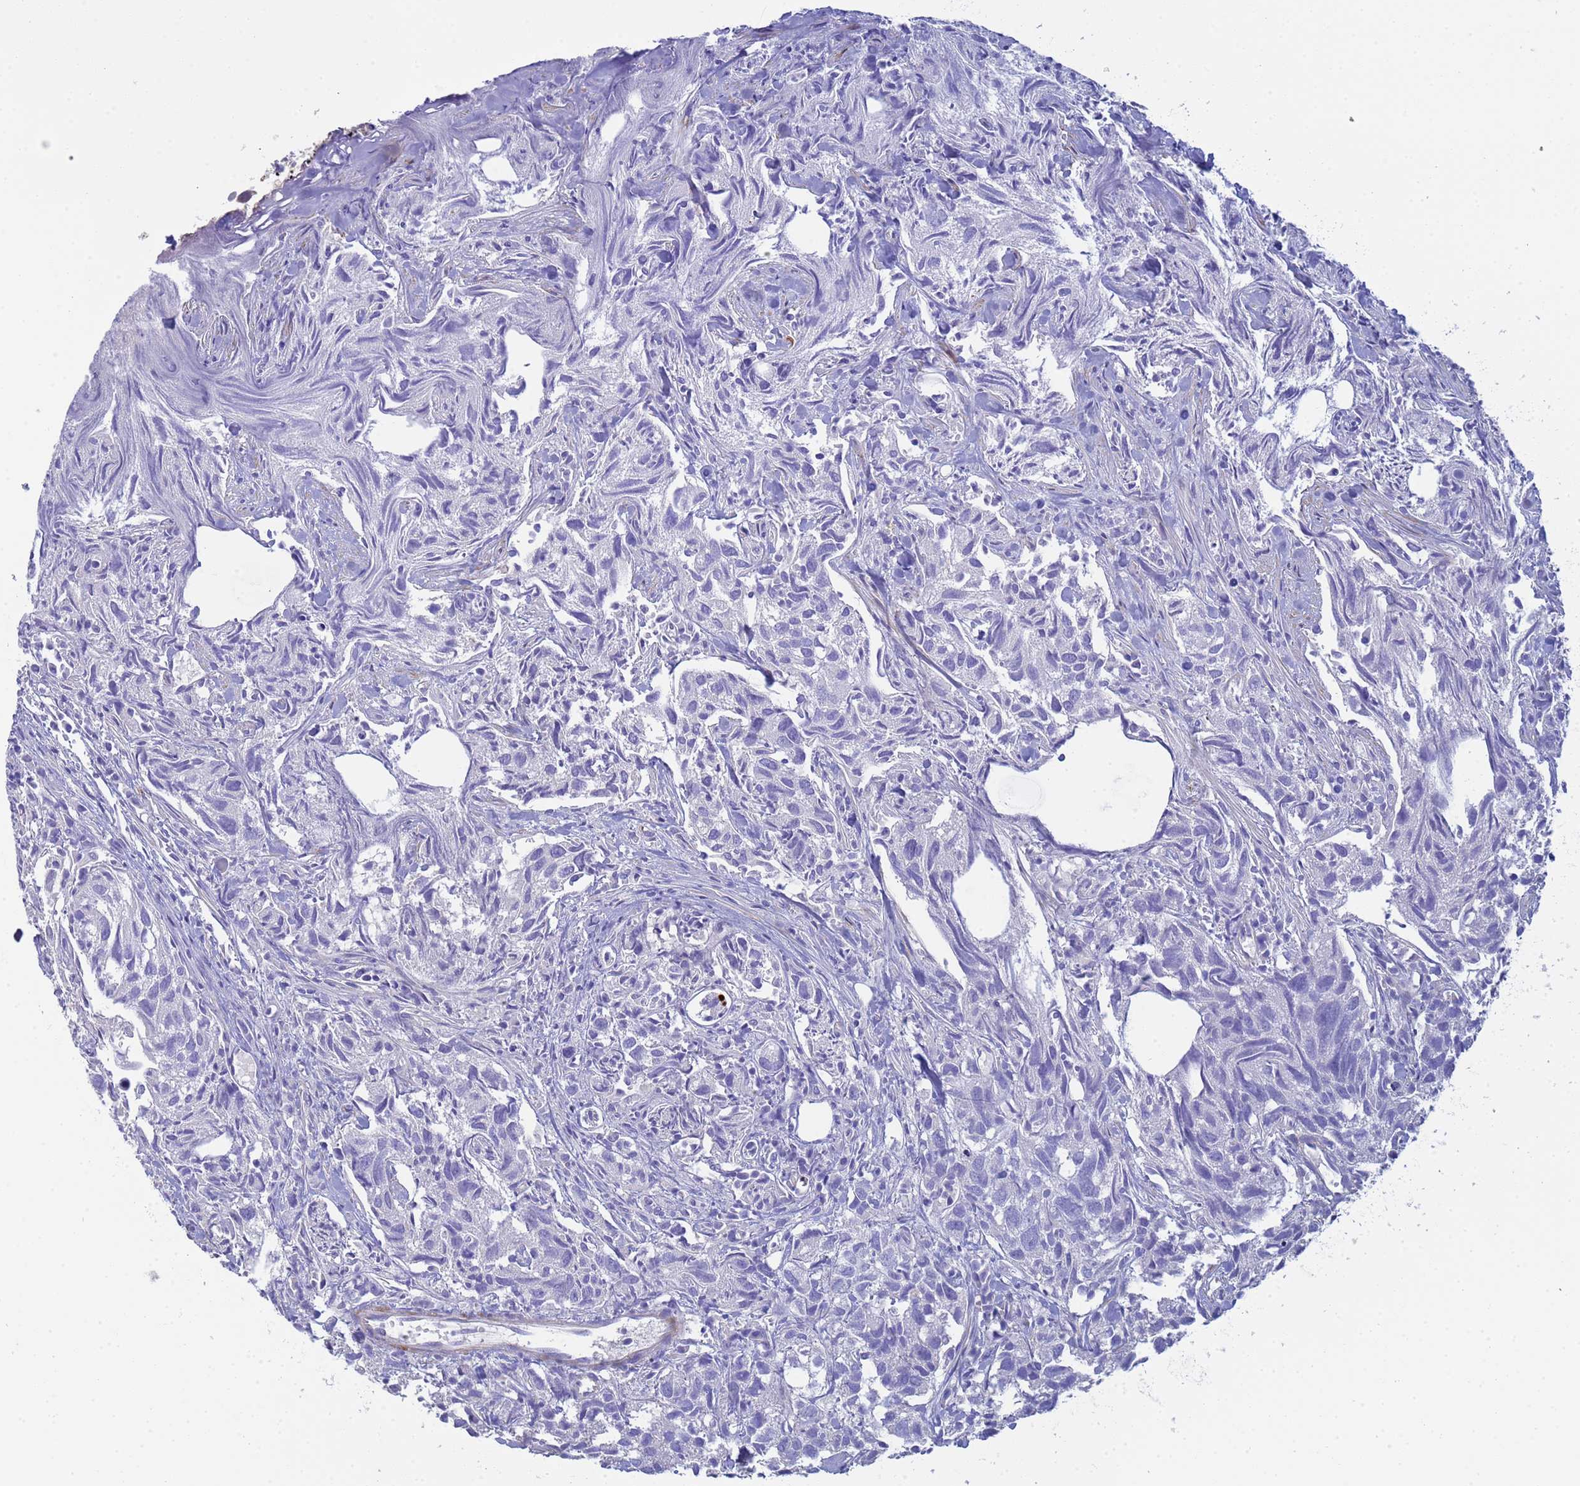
{"staining": {"intensity": "negative", "quantity": "none", "location": "none"}, "tissue": "urothelial cancer", "cell_type": "Tumor cells", "image_type": "cancer", "snomed": [{"axis": "morphology", "description": "Urothelial carcinoma, High grade"}, {"axis": "topography", "description": "Urinary bladder"}], "caption": "Immunohistochemistry of human urothelial cancer exhibits no staining in tumor cells.", "gene": "PPP6R1", "patient": {"sex": "female", "age": 75}}